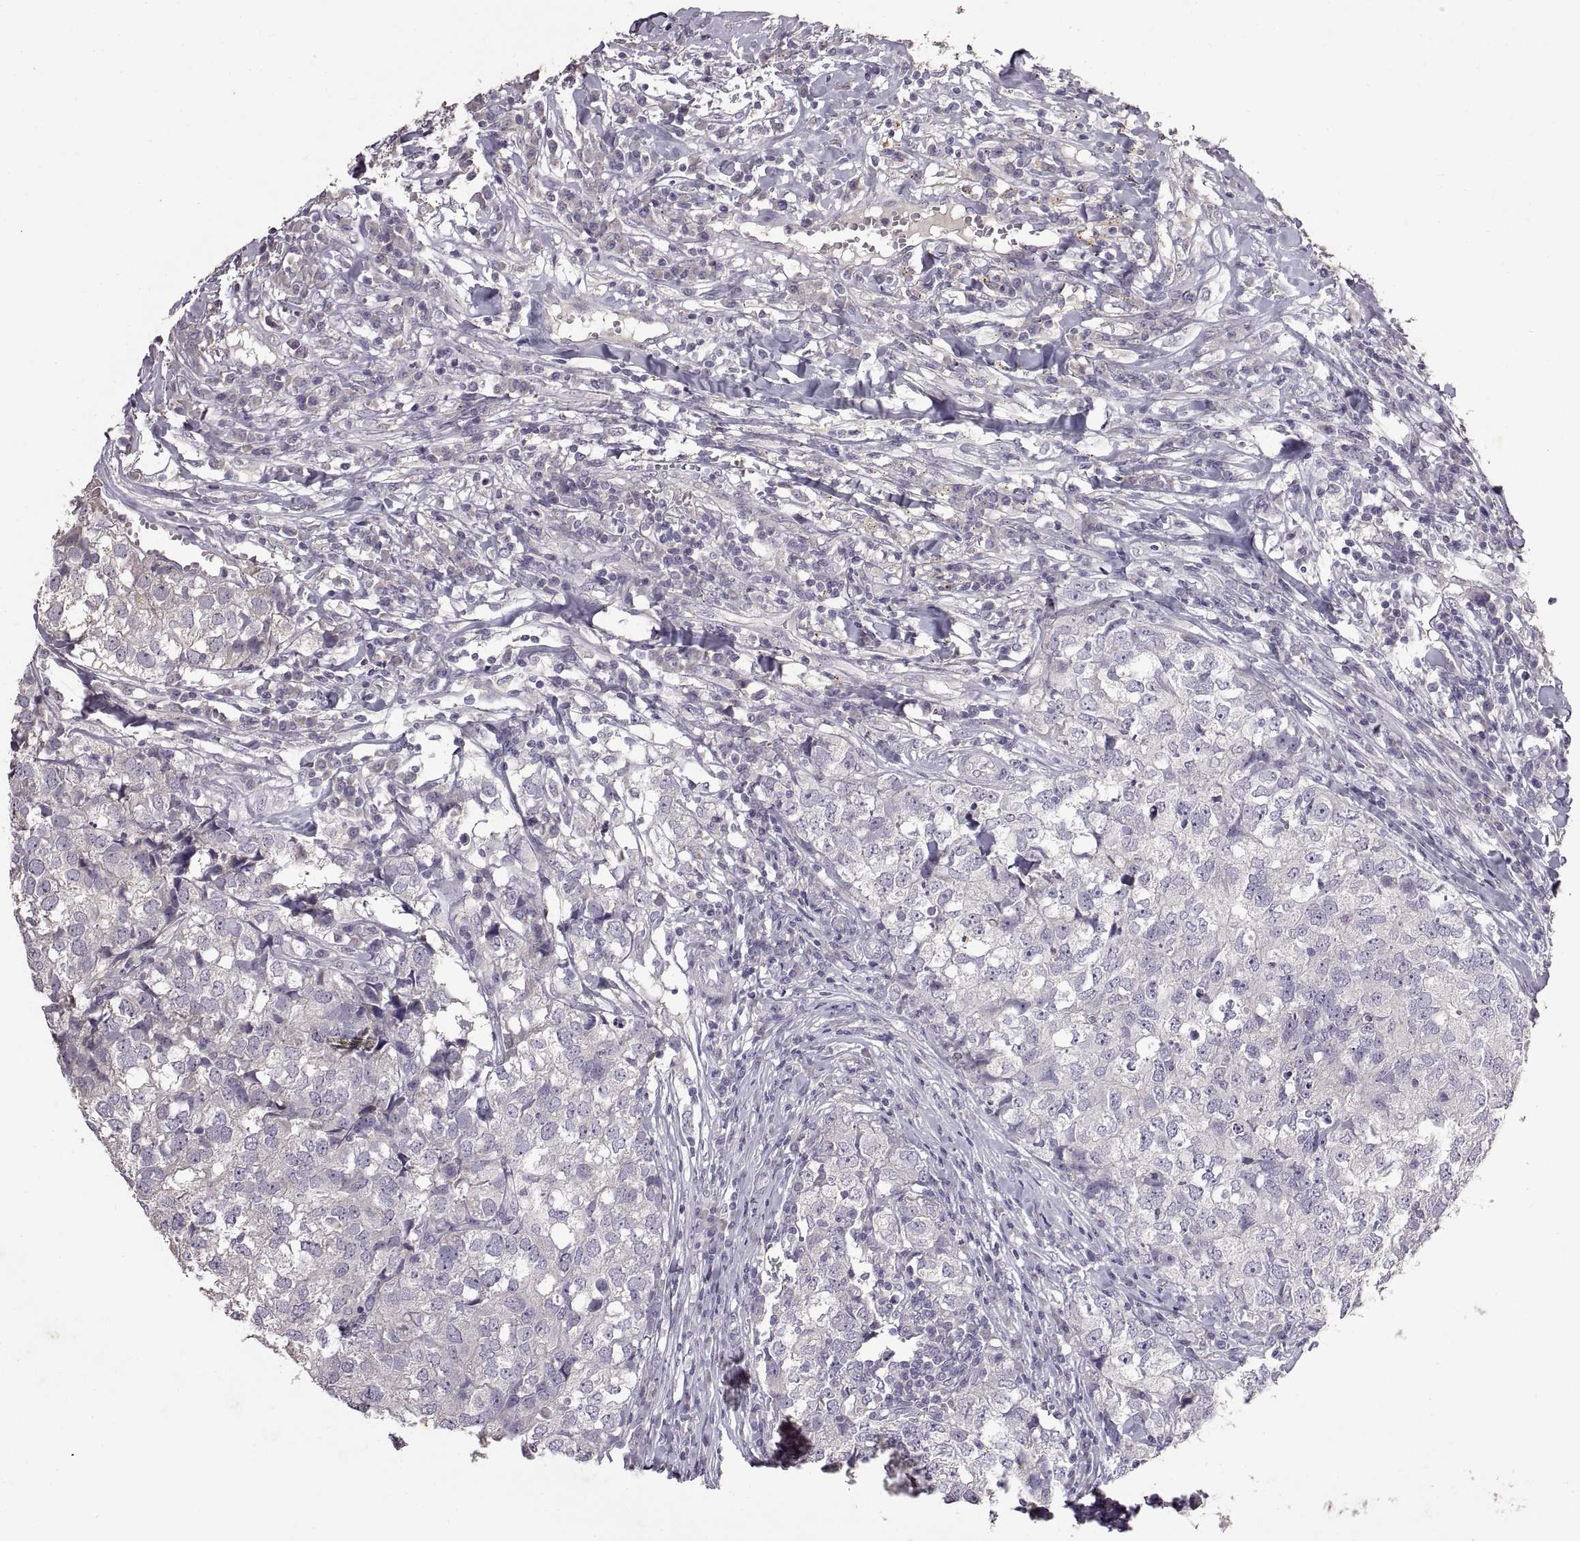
{"staining": {"intensity": "negative", "quantity": "none", "location": "none"}, "tissue": "breast cancer", "cell_type": "Tumor cells", "image_type": "cancer", "snomed": [{"axis": "morphology", "description": "Duct carcinoma"}, {"axis": "topography", "description": "Breast"}], "caption": "This is an IHC image of breast cancer (intraductal carcinoma). There is no staining in tumor cells.", "gene": "DEFB136", "patient": {"sex": "female", "age": 30}}